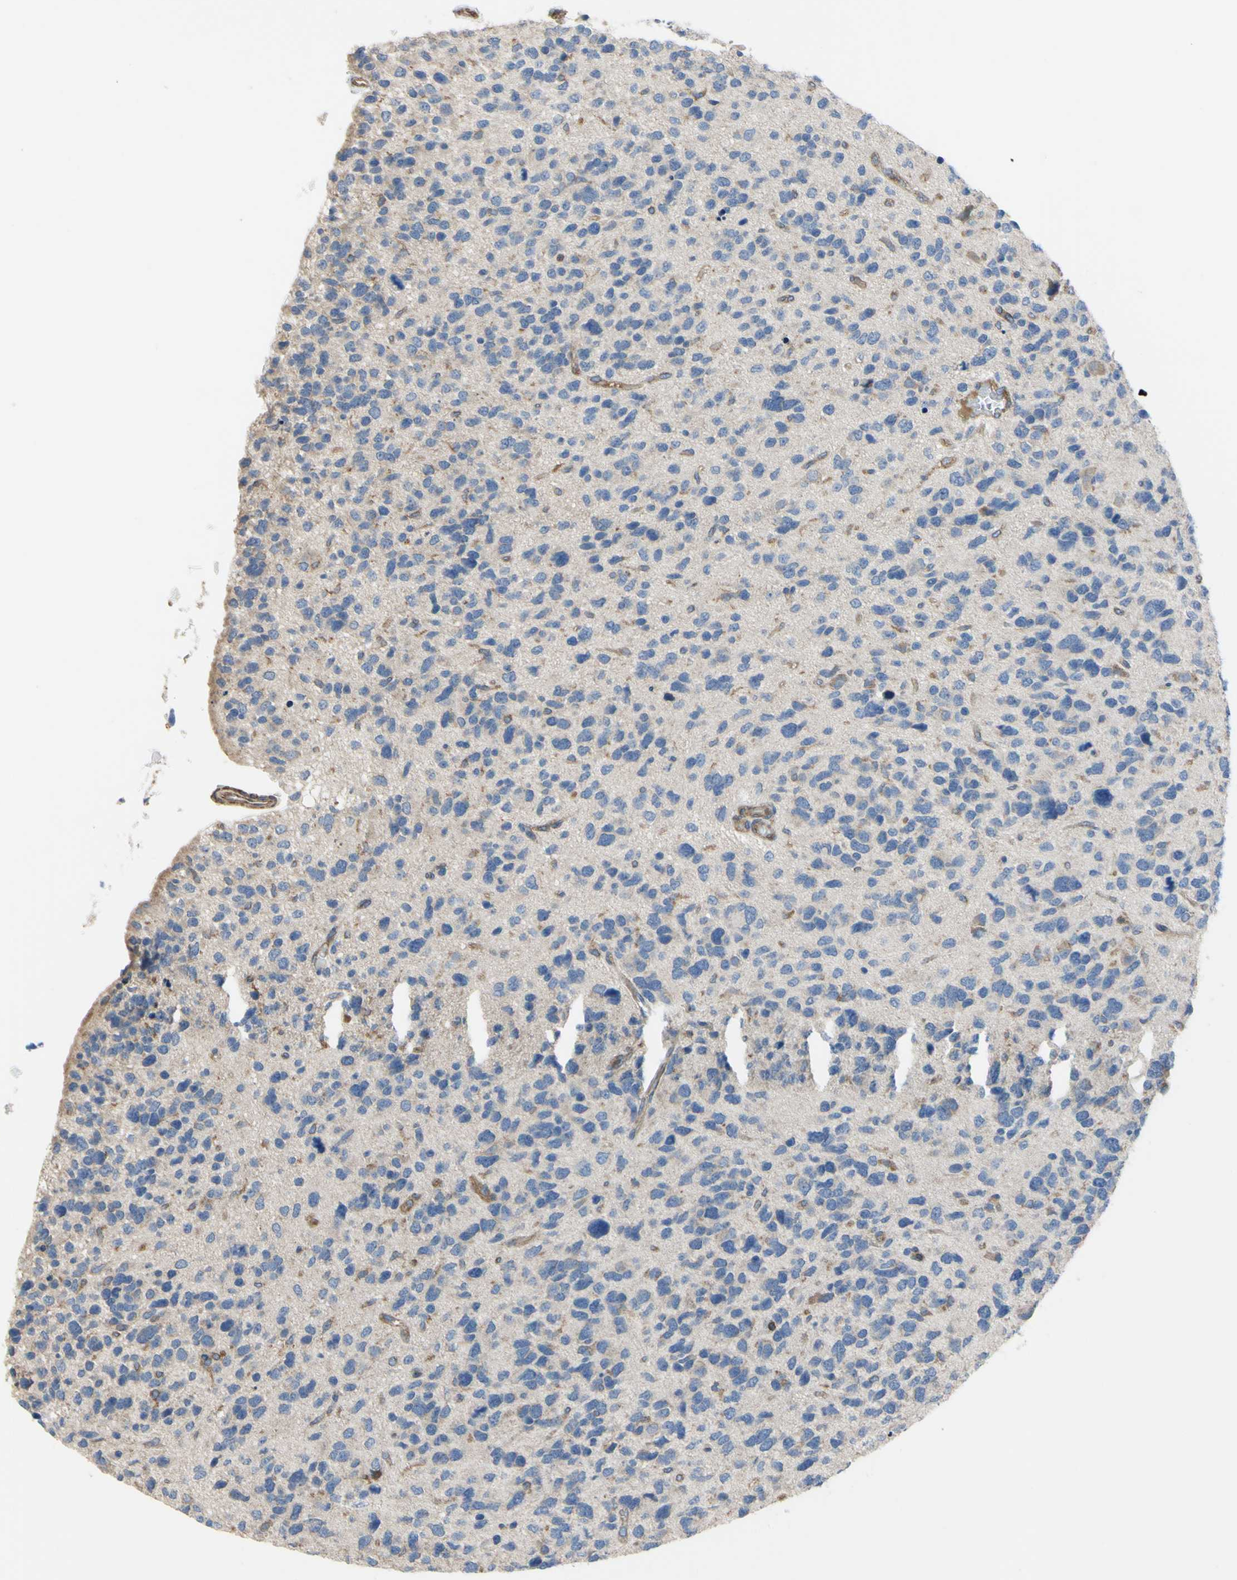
{"staining": {"intensity": "negative", "quantity": "none", "location": "none"}, "tissue": "glioma", "cell_type": "Tumor cells", "image_type": "cancer", "snomed": [{"axis": "morphology", "description": "Glioma, malignant, High grade"}, {"axis": "topography", "description": "Brain"}], "caption": "An immunohistochemistry micrograph of glioma is shown. There is no staining in tumor cells of glioma. The staining is performed using DAB brown chromogen with nuclei counter-stained in using hematoxylin.", "gene": "BECN1", "patient": {"sex": "female", "age": 58}}